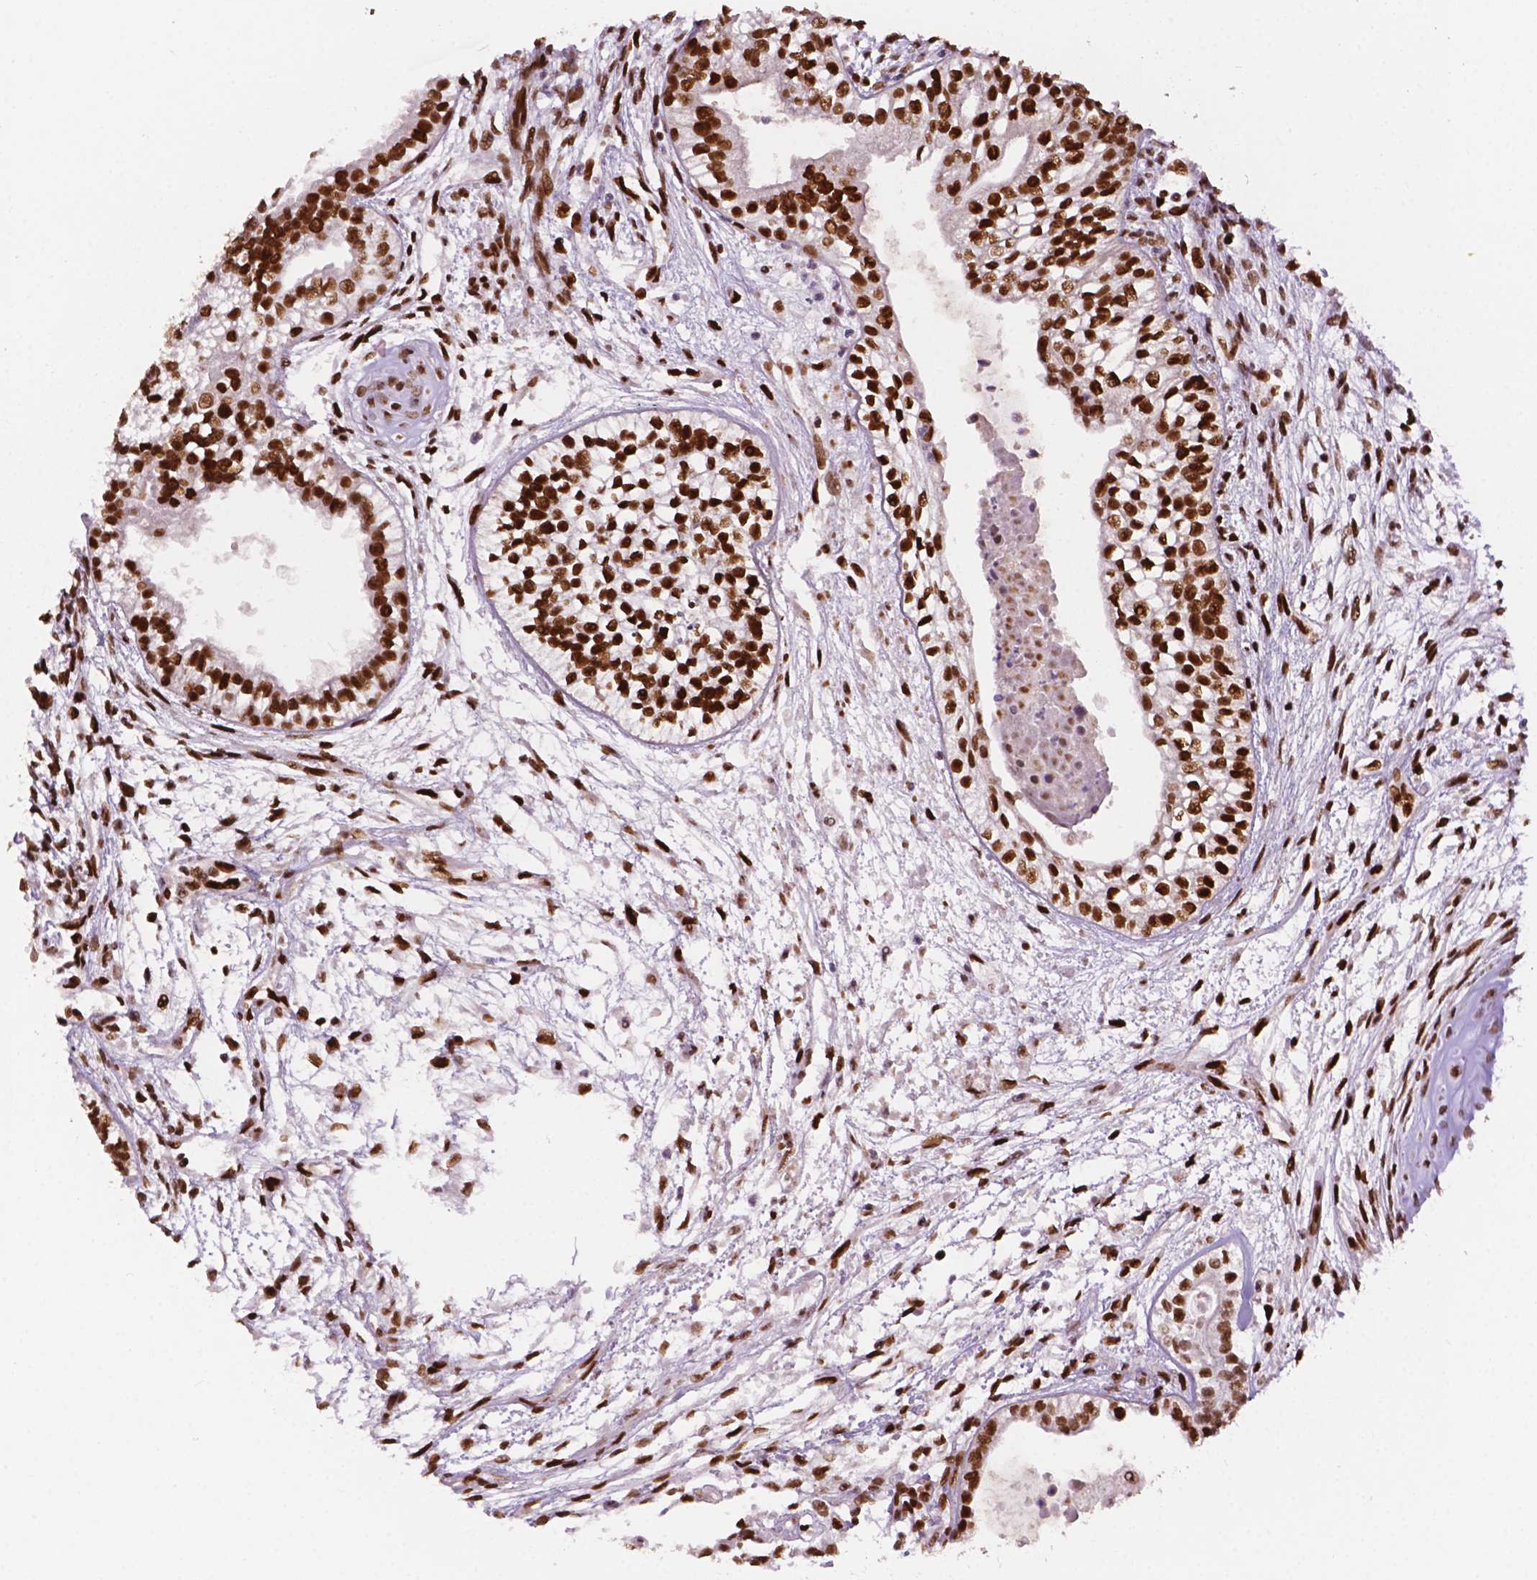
{"staining": {"intensity": "strong", "quantity": "25%-75%", "location": "nuclear"}, "tissue": "testis cancer", "cell_type": "Tumor cells", "image_type": "cancer", "snomed": [{"axis": "morphology", "description": "Carcinoma, Embryonal, NOS"}, {"axis": "topography", "description": "Testis"}], "caption": "Testis cancer stained for a protein exhibits strong nuclear positivity in tumor cells.", "gene": "MLH1", "patient": {"sex": "male", "age": 37}}